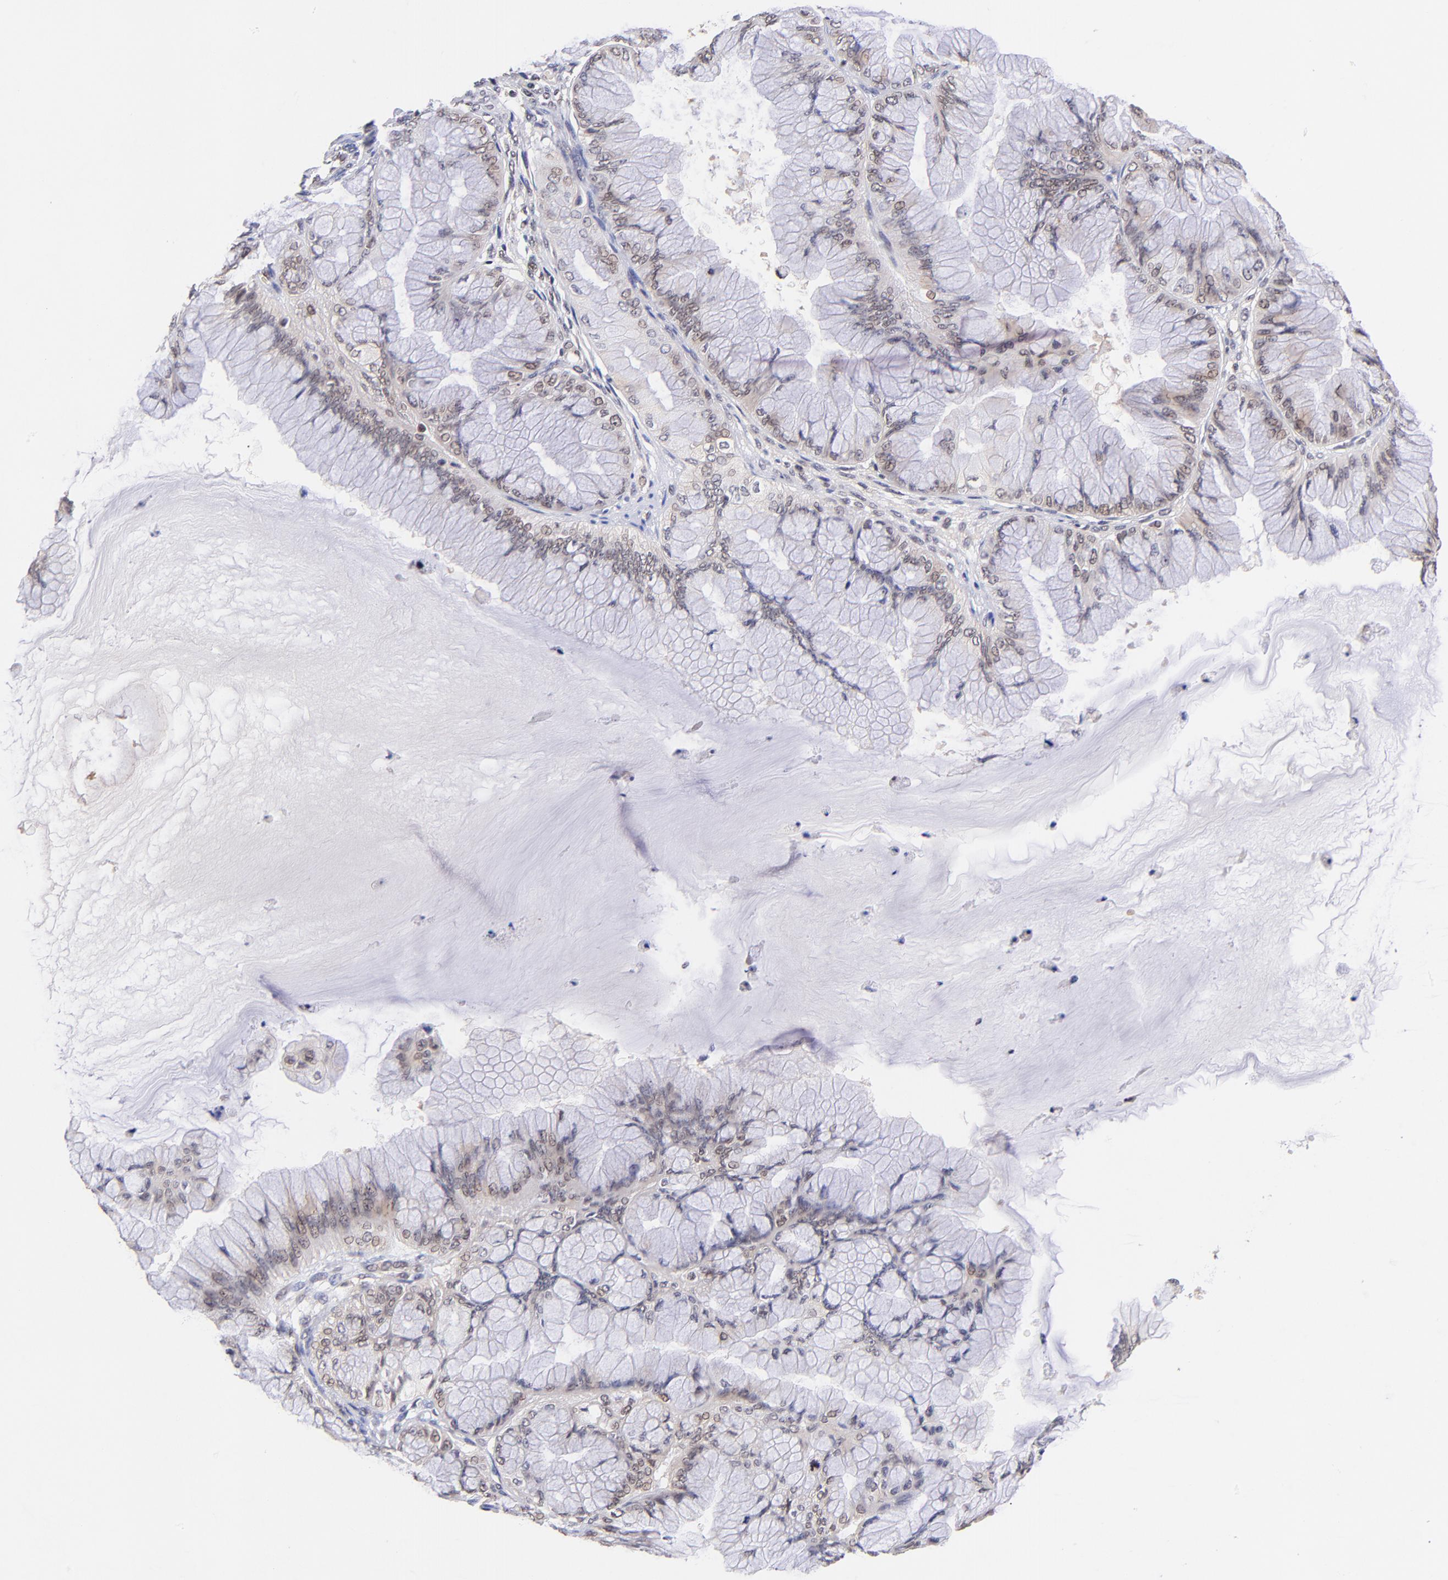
{"staining": {"intensity": "weak", "quantity": "25%-75%", "location": "cytoplasmic/membranous,nuclear"}, "tissue": "ovarian cancer", "cell_type": "Tumor cells", "image_type": "cancer", "snomed": [{"axis": "morphology", "description": "Cystadenocarcinoma, mucinous, NOS"}, {"axis": "topography", "description": "Ovary"}], "caption": "Mucinous cystadenocarcinoma (ovarian) tissue reveals weak cytoplasmic/membranous and nuclear positivity in approximately 25%-75% of tumor cells, visualized by immunohistochemistry. (IHC, brightfield microscopy, high magnification).", "gene": "WDR25", "patient": {"sex": "female", "age": 63}}